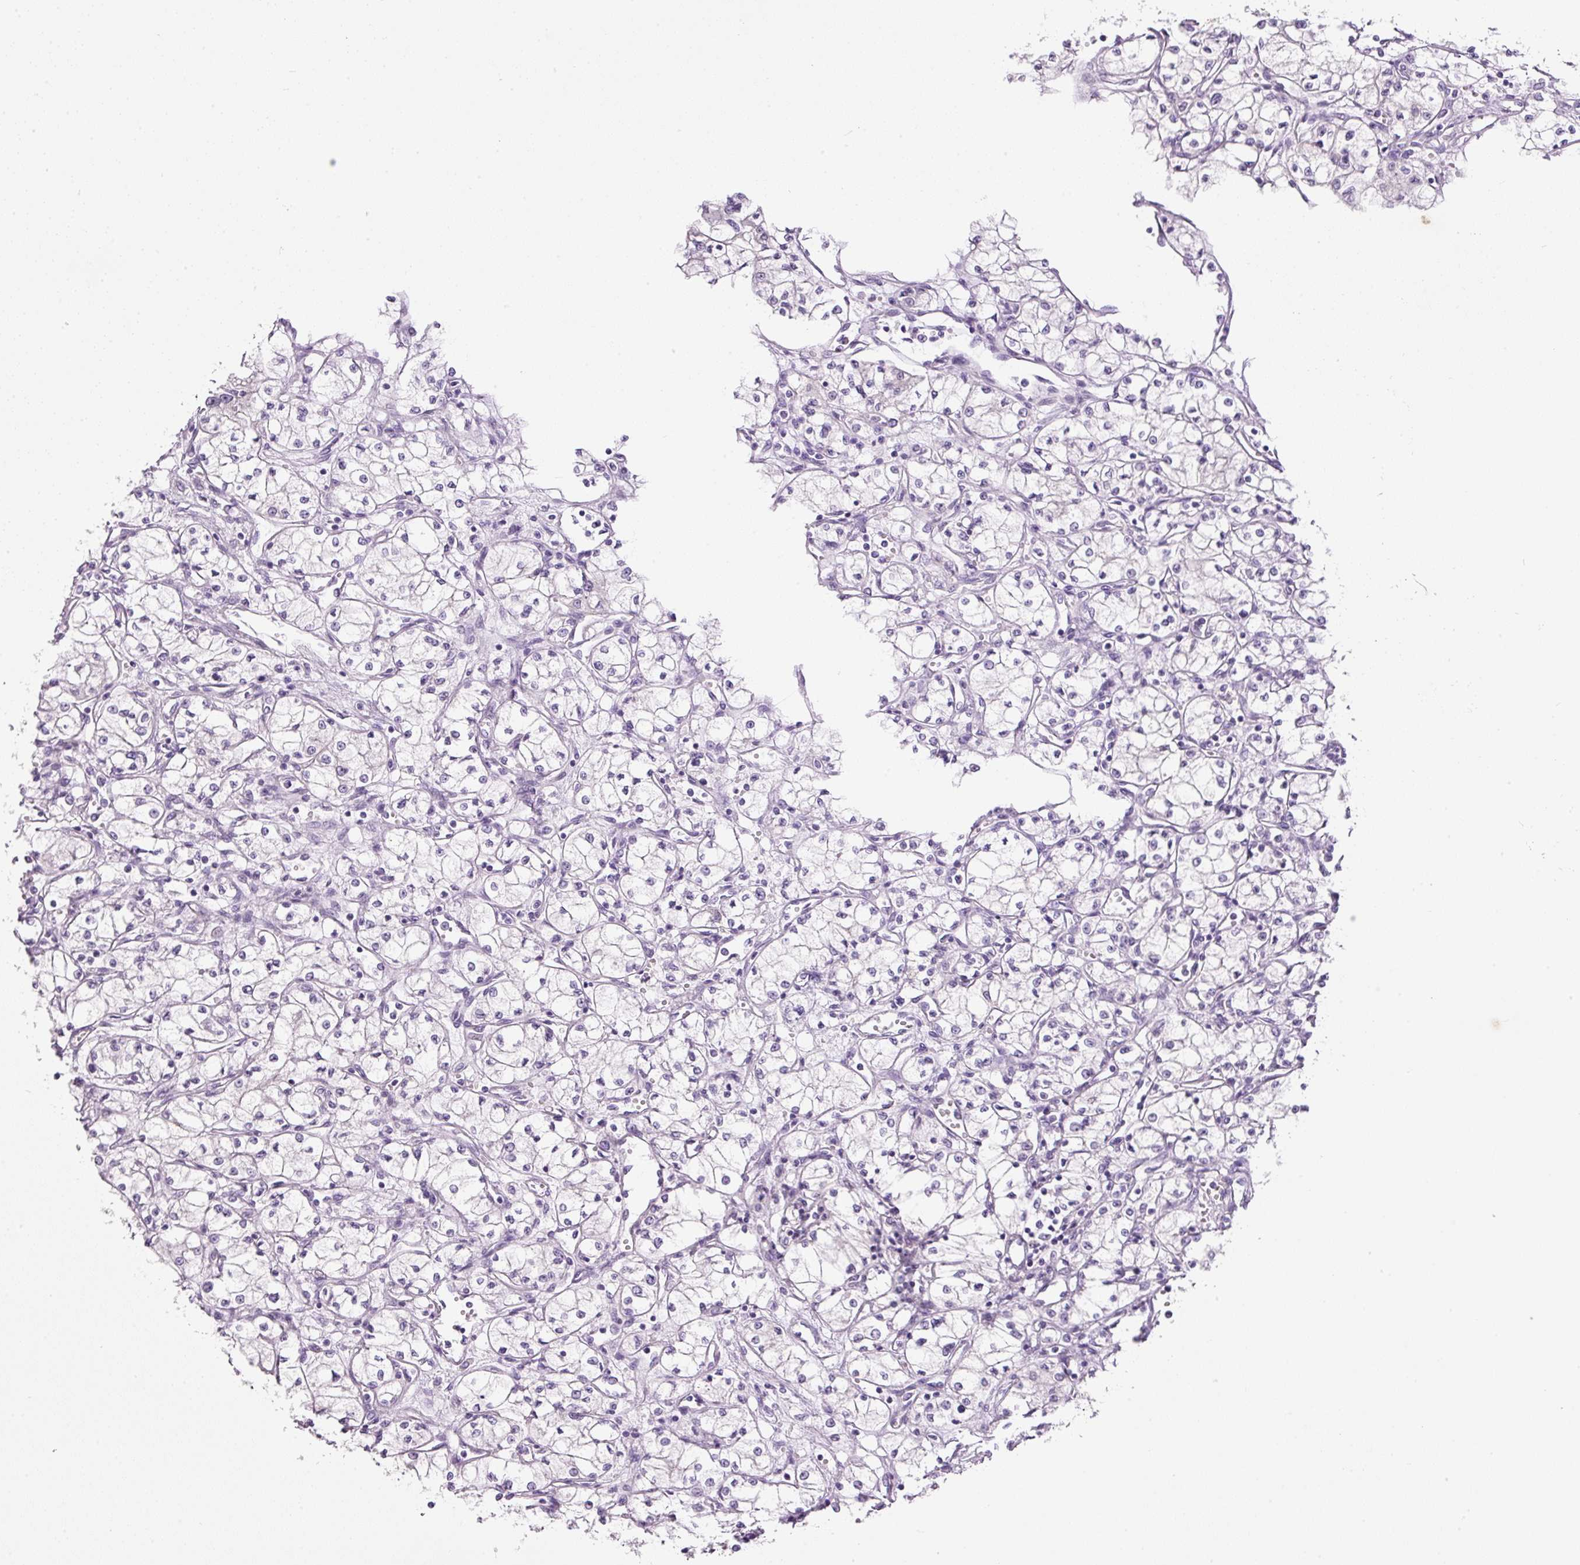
{"staining": {"intensity": "negative", "quantity": "none", "location": "none"}, "tissue": "renal cancer", "cell_type": "Tumor cells", "image_type": "cancer", "snomed": [{"axis": "morphology", "description": "Normal tissue, NOS"}, {"axis": "morphology", "description": "Adenocarcinoma, NOS"}, {"axis": "topography", "description": "Kidney"}], "caption": "Tumor cells show no significant protein staining in adenocarcinoma (renal).", "gene": "SRC", "patient": {"sex": "male", "age": 59}}